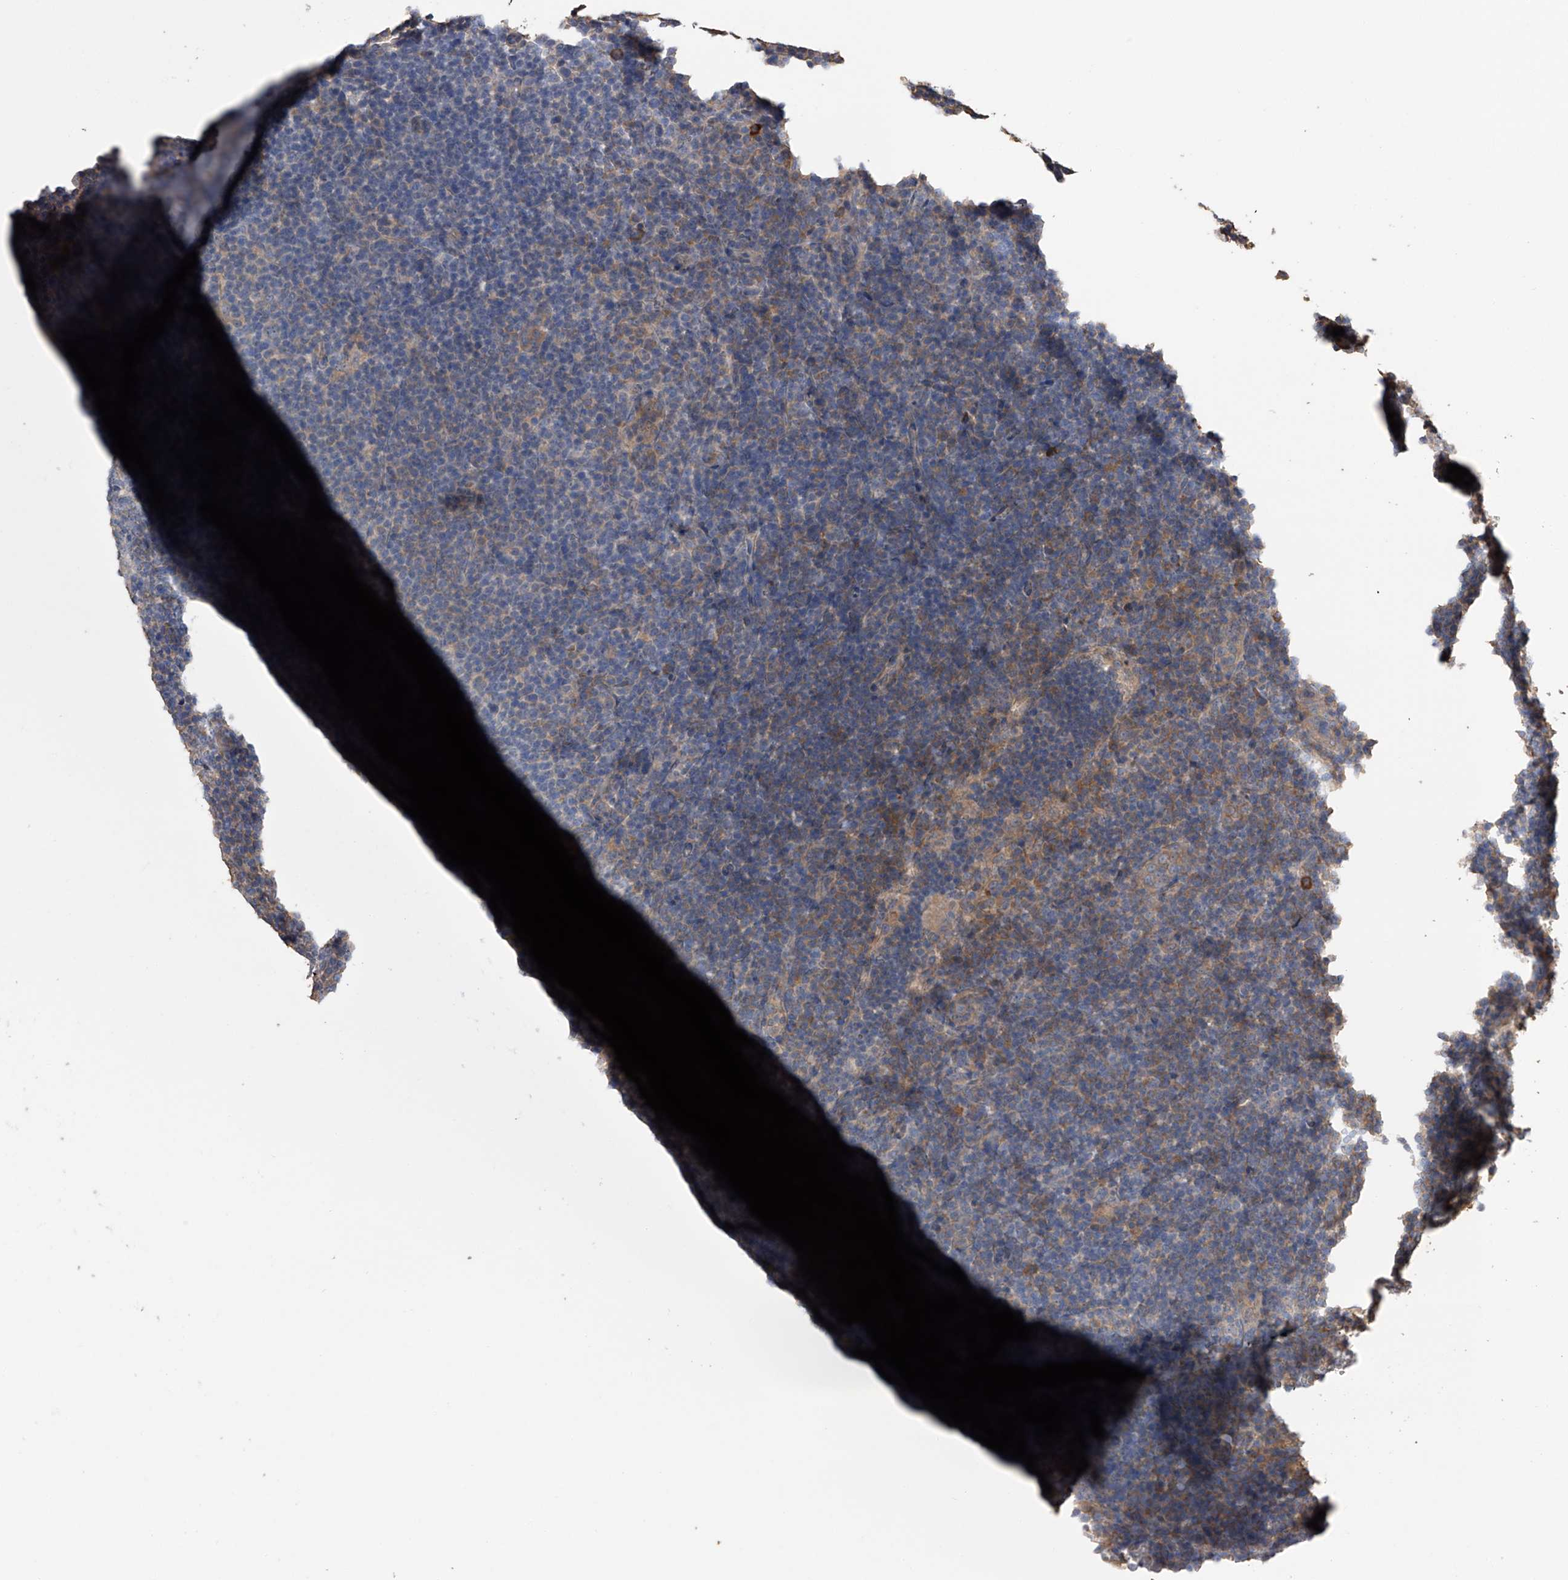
{"staining": {"intensity": "weak", "quantity": "<25%", "location": "cytoplasmic/membranous"}, "tissue": "lymphoma", "cell_type": "Tumor cells", "image_type": "cancer", "snomed": [{"axis": "morphology", "description": "Hodgkin's disease, NOS"}, {"axis": "topography", "description": "Lymph node"}], "caption": "An IHC photomicrograph of lymphoma is shown. There is no staining in tumor cells of lymphoma.", "gene": "ZNF343", "patient": {"sex": "female", "age": 57}}